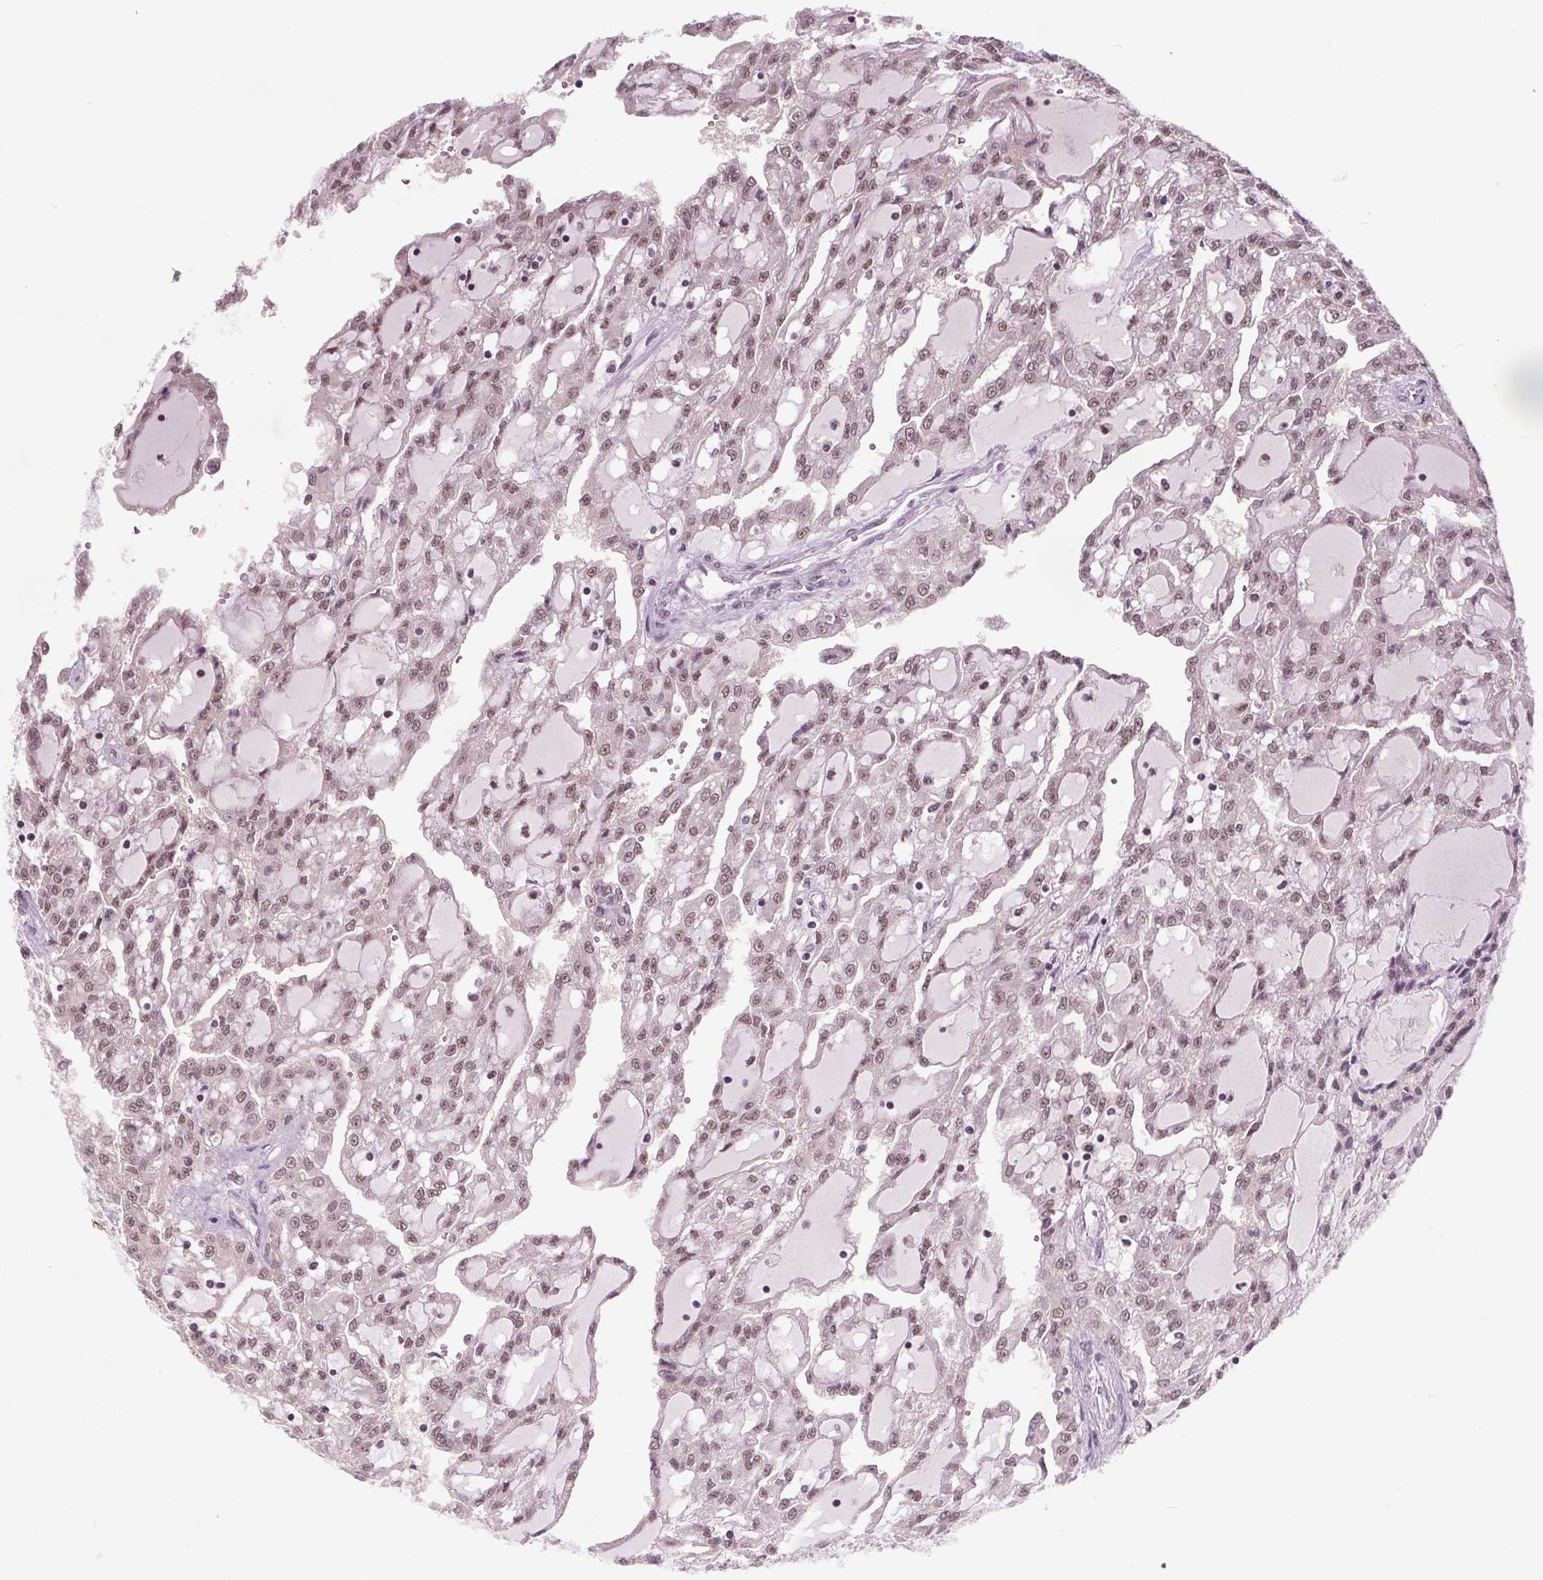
{"staining": {"intensity": "moderate", "quantity": ">75%", "location": "nuclear"}, "tissue": "renal cancer", "cell_type": "Tumor cells", "image_type": "cancer", "snomed": [{"axis": "morphology", "description": "Adenocarcinoma, NOS"}, {"axis": "topography", "description": "Kidney"}], "caption": "Renal adenocarcinoma stained with a brown dye demonstrates moderate nuclear positive staining in approximately >75% of tumor cells.", "gene": "MED6", "patient": {"sex": "male", "age": 63}}